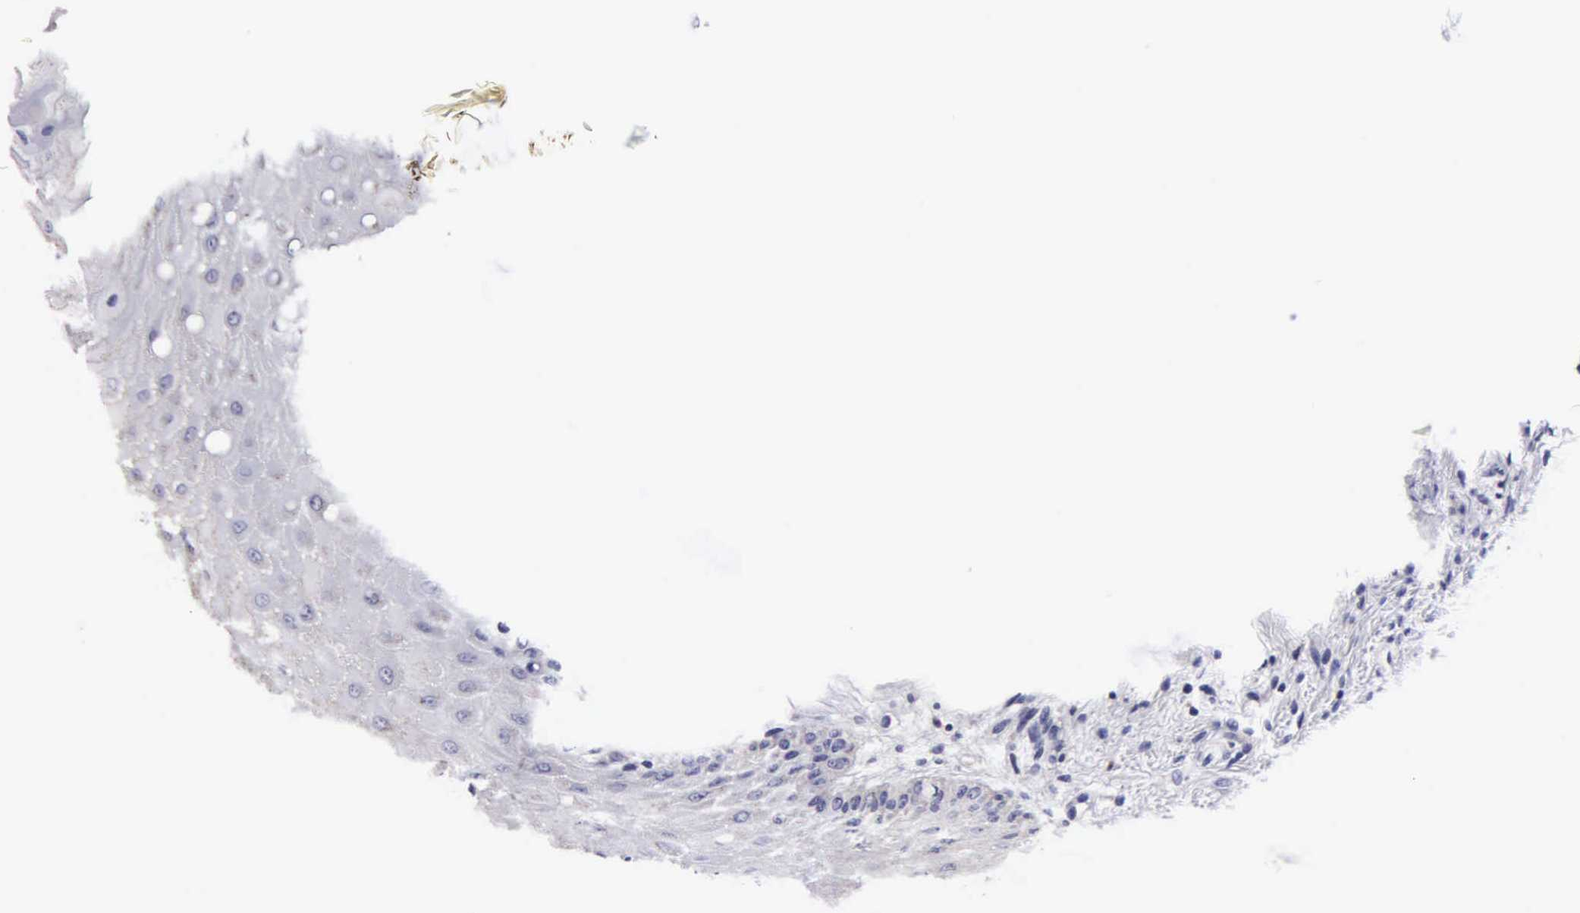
{"staining": {"intensity": "weak", "quantity": "<25%", "location": "cytoplasmic/membranous"}, "tissue": "oral mucosa", "cell_type": "Squamous epithelial cells", "image_type": "normal", "snomed": [{"axis": "morphology", "description": "Normal tissue, NOS"}, {"axis": "topography", "description": "Oral tissue"}], "caption": "A micrograph of human oral mucosa is negative for staining in squamous epithelial cells. (DAB (3,3'-diaminobenzidine) IHC, high magnification).", "gene": "PSMA3", "patient": {"sex": "female", "age": 47}}